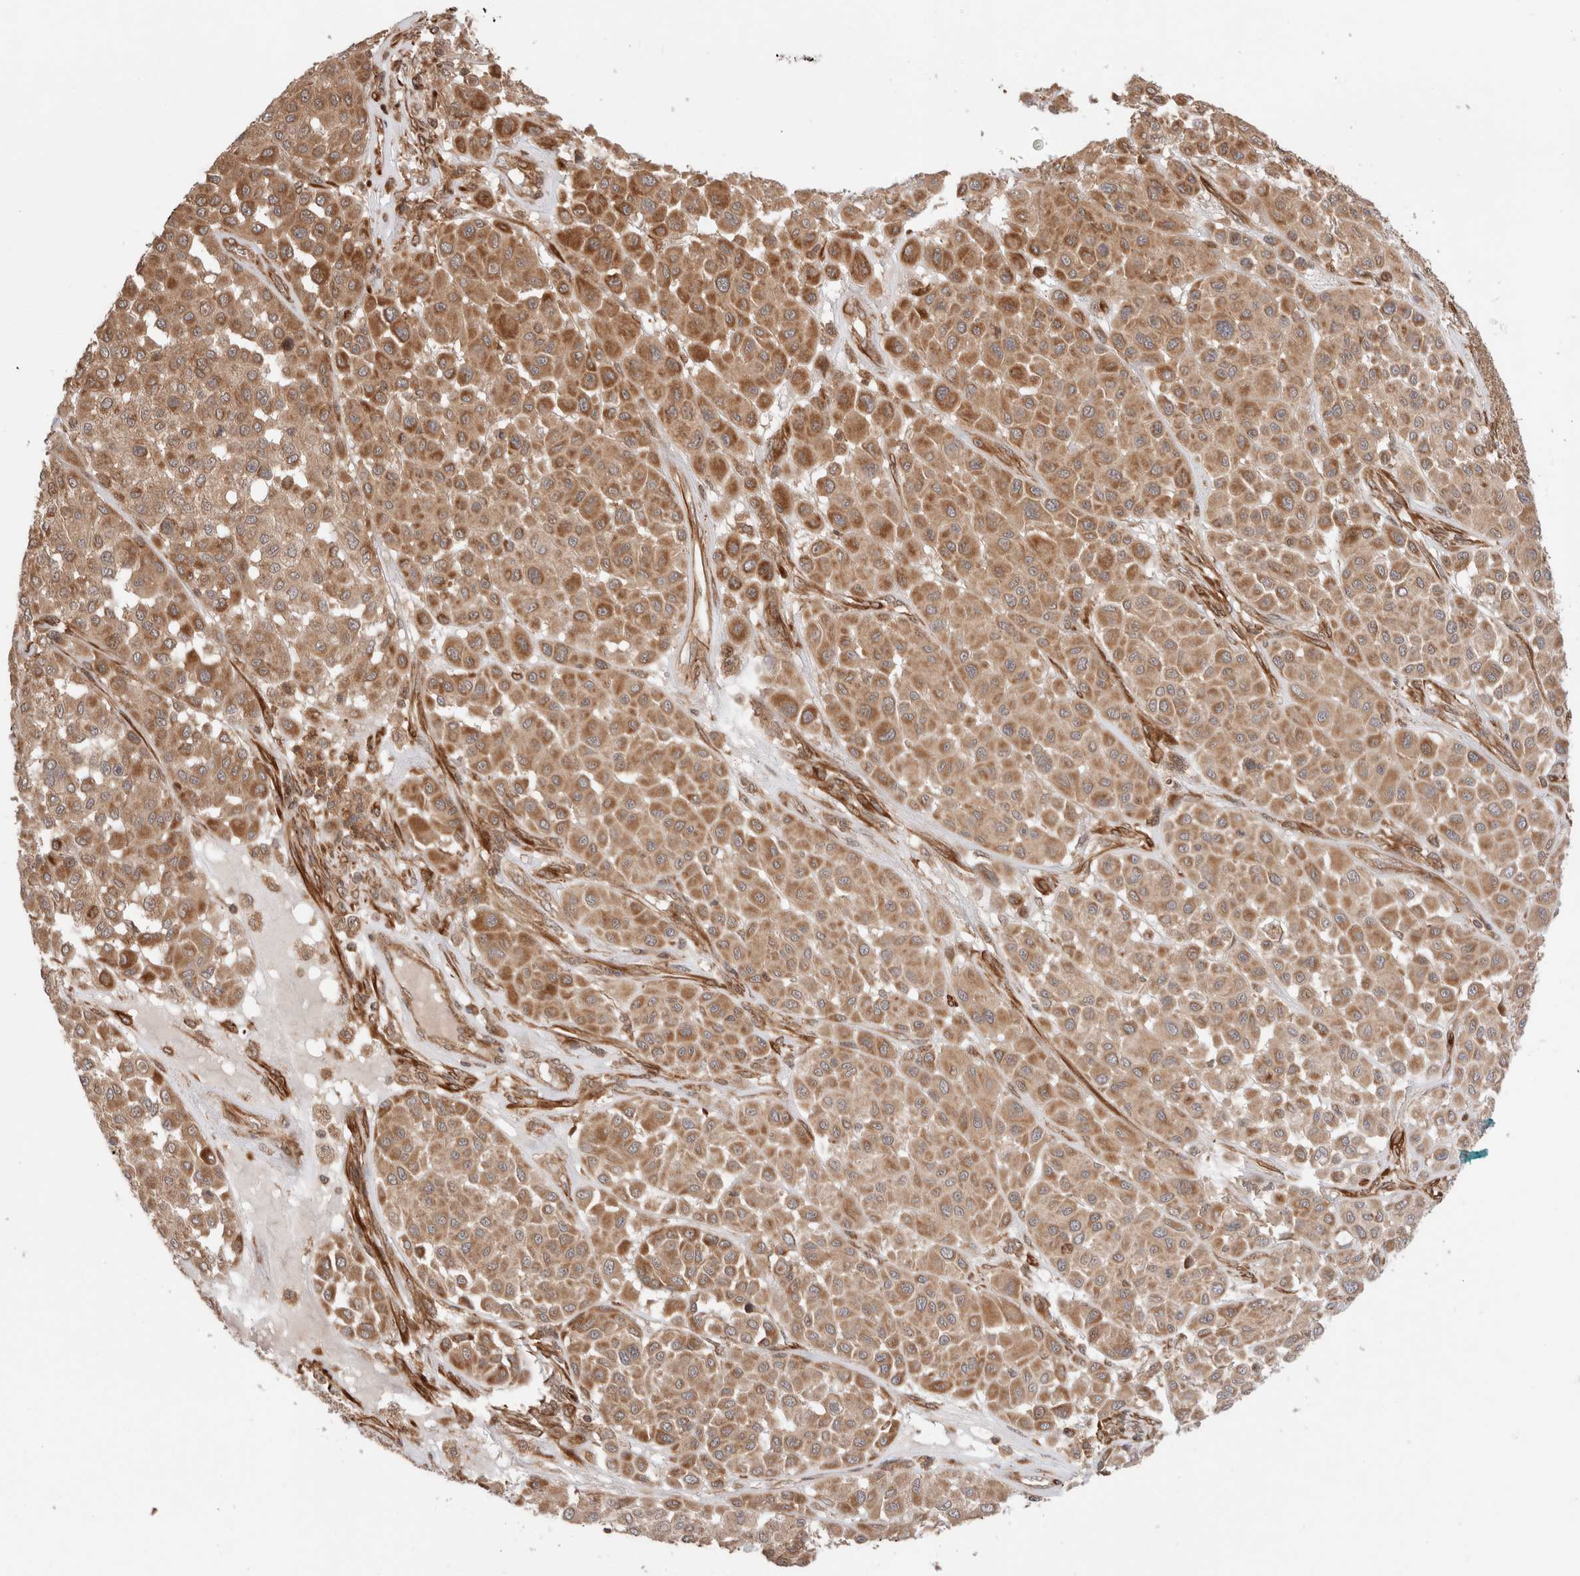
{"staining": {"intensity": "moderate", "quantity": ">75%", "location": "cytoplasmic/membranous"}, "tissue": "melanoma", "cell_type": "Tumor cells", "image_type": "cancer", "snomed": [{"axis": "morphology", "description": "Malignant melanoma, Metastatic site"}, {"axis": "topography", "description": "Soft tissue"}], "caption": "This photomicrograph exhibits malignant melanoma (metastatic site) stained with immunohistochemistry to label a protein in brown. The cytoplasmic/membranous of tumor cells show moderate positivity for the protein. Nuclei are counter-stained blue.", "gene": "ZNF649", "patient": {"sex": "male", "age": 41}}